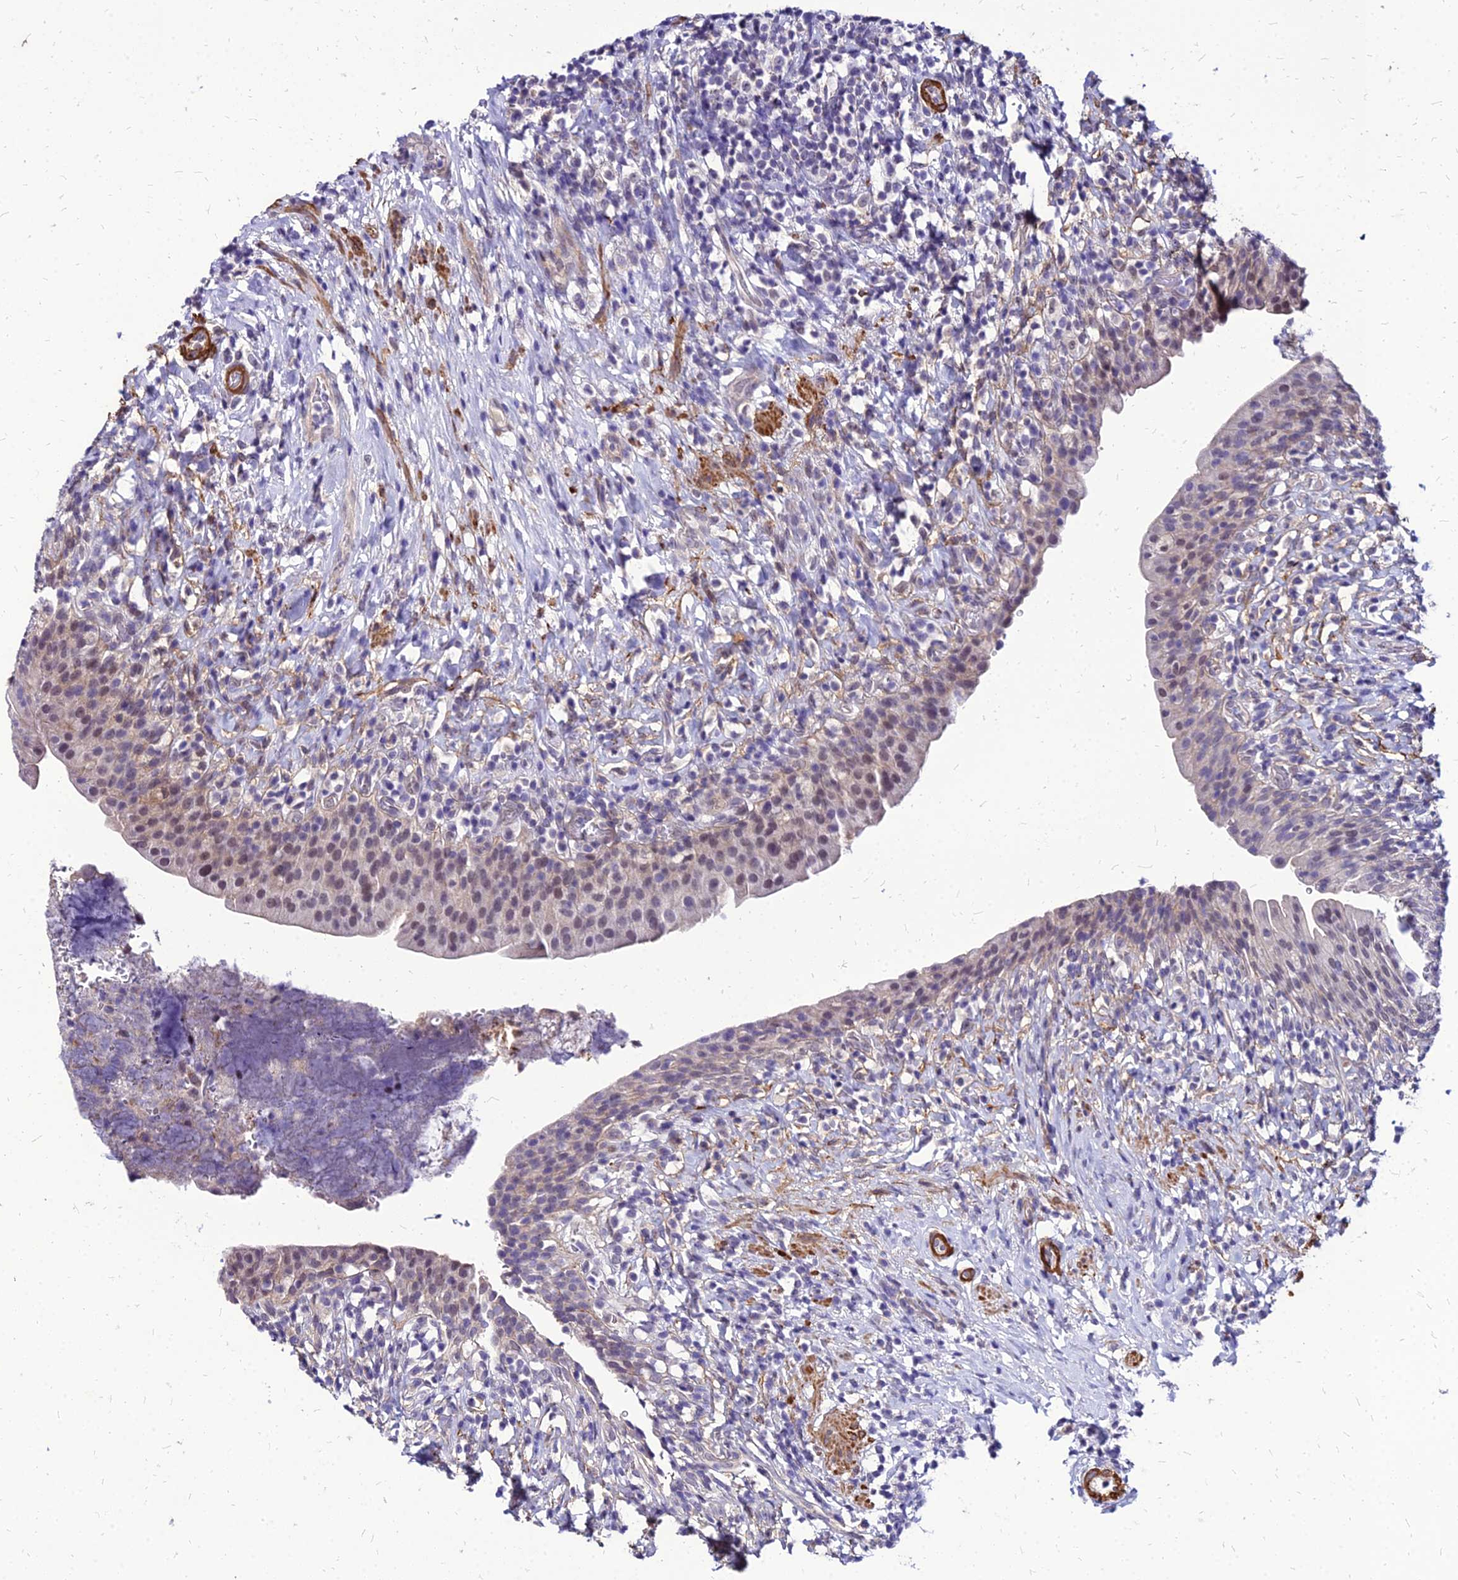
{"staining": {"intensity": "weak", "quantity": "25%-75%", "location": "nuclear"}, "tissue": "urinary bladder", "cell_type": "Urothelial cells", "image_type": "normal", "snomed": [{"axis": "morphology", "description": "Normal tissue, NOS"}, {"axis": "morphology", "description": "Inflammation, NOS"}, {"axis": "topography", "description": "Urinary bladder"}], "caption": "Protein staining of normal urinary bladder shows weak nuclear positivity in about 25%-75% of urothelial cells. (IHC, brightfield microscopy, high magnification).", "gene": "YEATS2", "patient": {"sex": "male", "age": 64}}